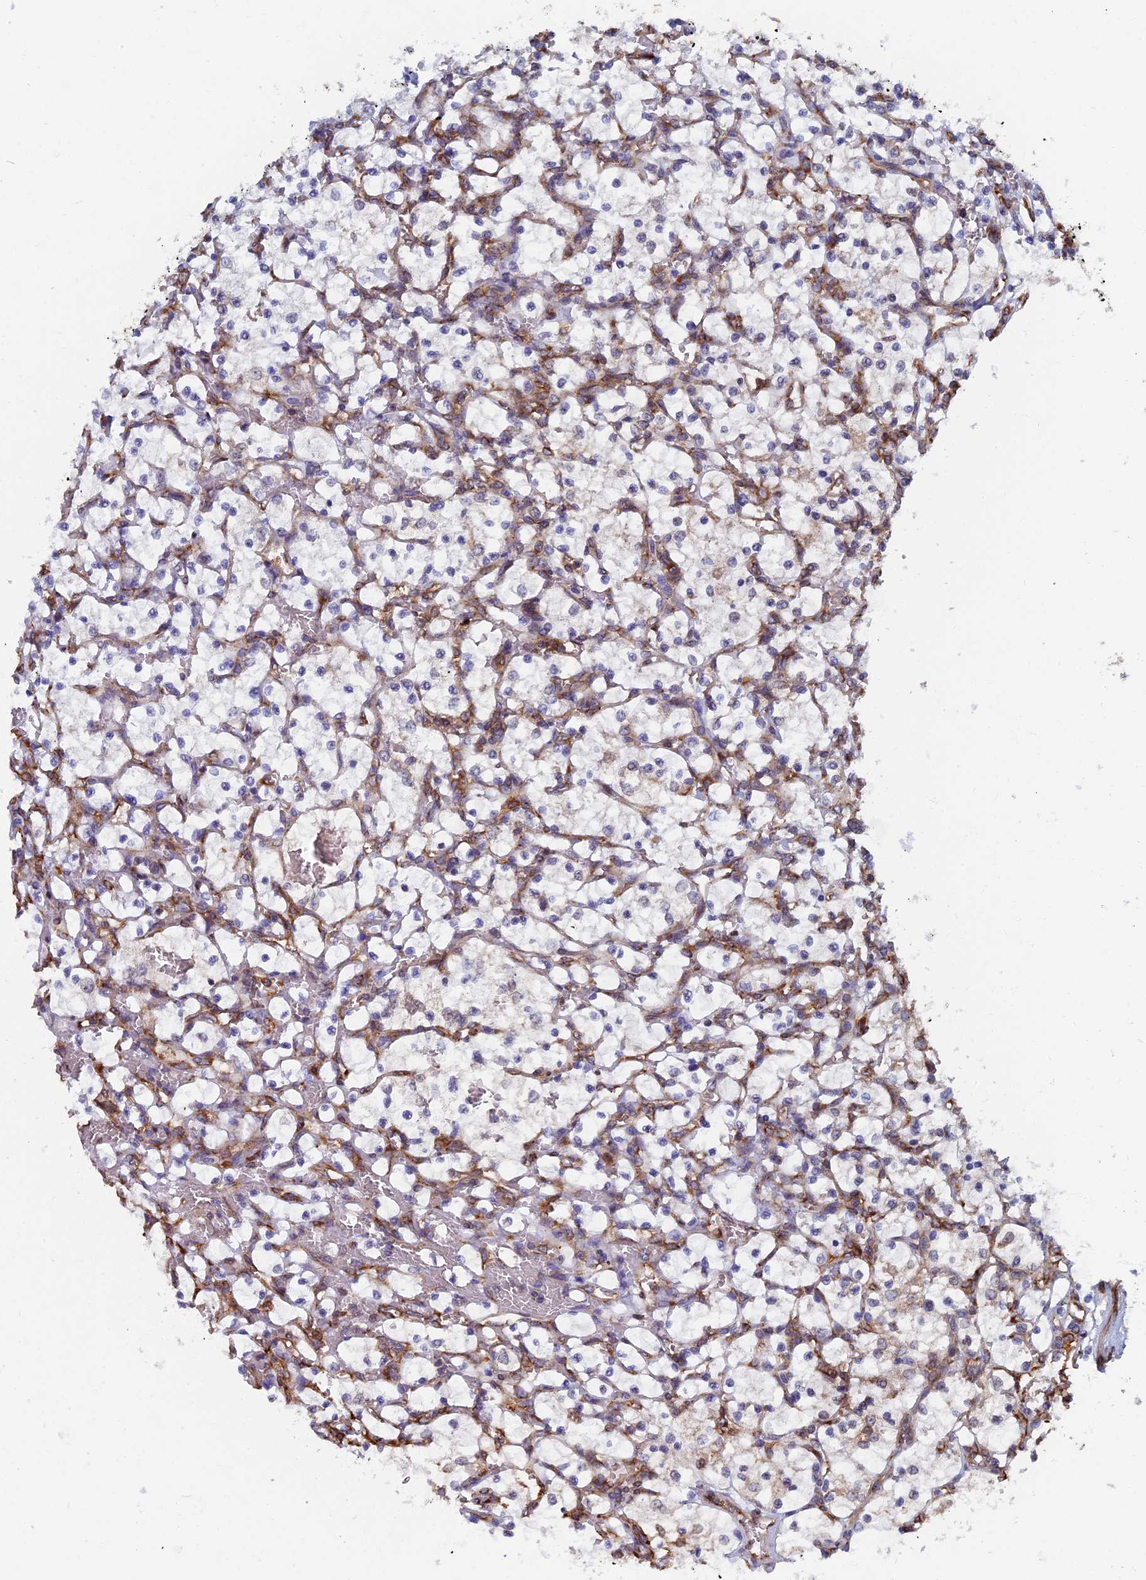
{"staining": {"intensity": "negative", "quantity": "none", "location": "none"}, "tissue": "renal cancer", "cell_type": "Tumor cells", "image_type": "cancer", "snomed": [{"axis": "morphology", "description": "Adenocarcinoma, NOS"}, {"axis": "topography", "description": "Kidney"}], "caption": "This is an immunohistochemistry histopathology image of human renal adenocarcinoma. There is no expression in tumor cells.", "gene": "YBX1", "patient": {"sex": "female", "age": 69}}